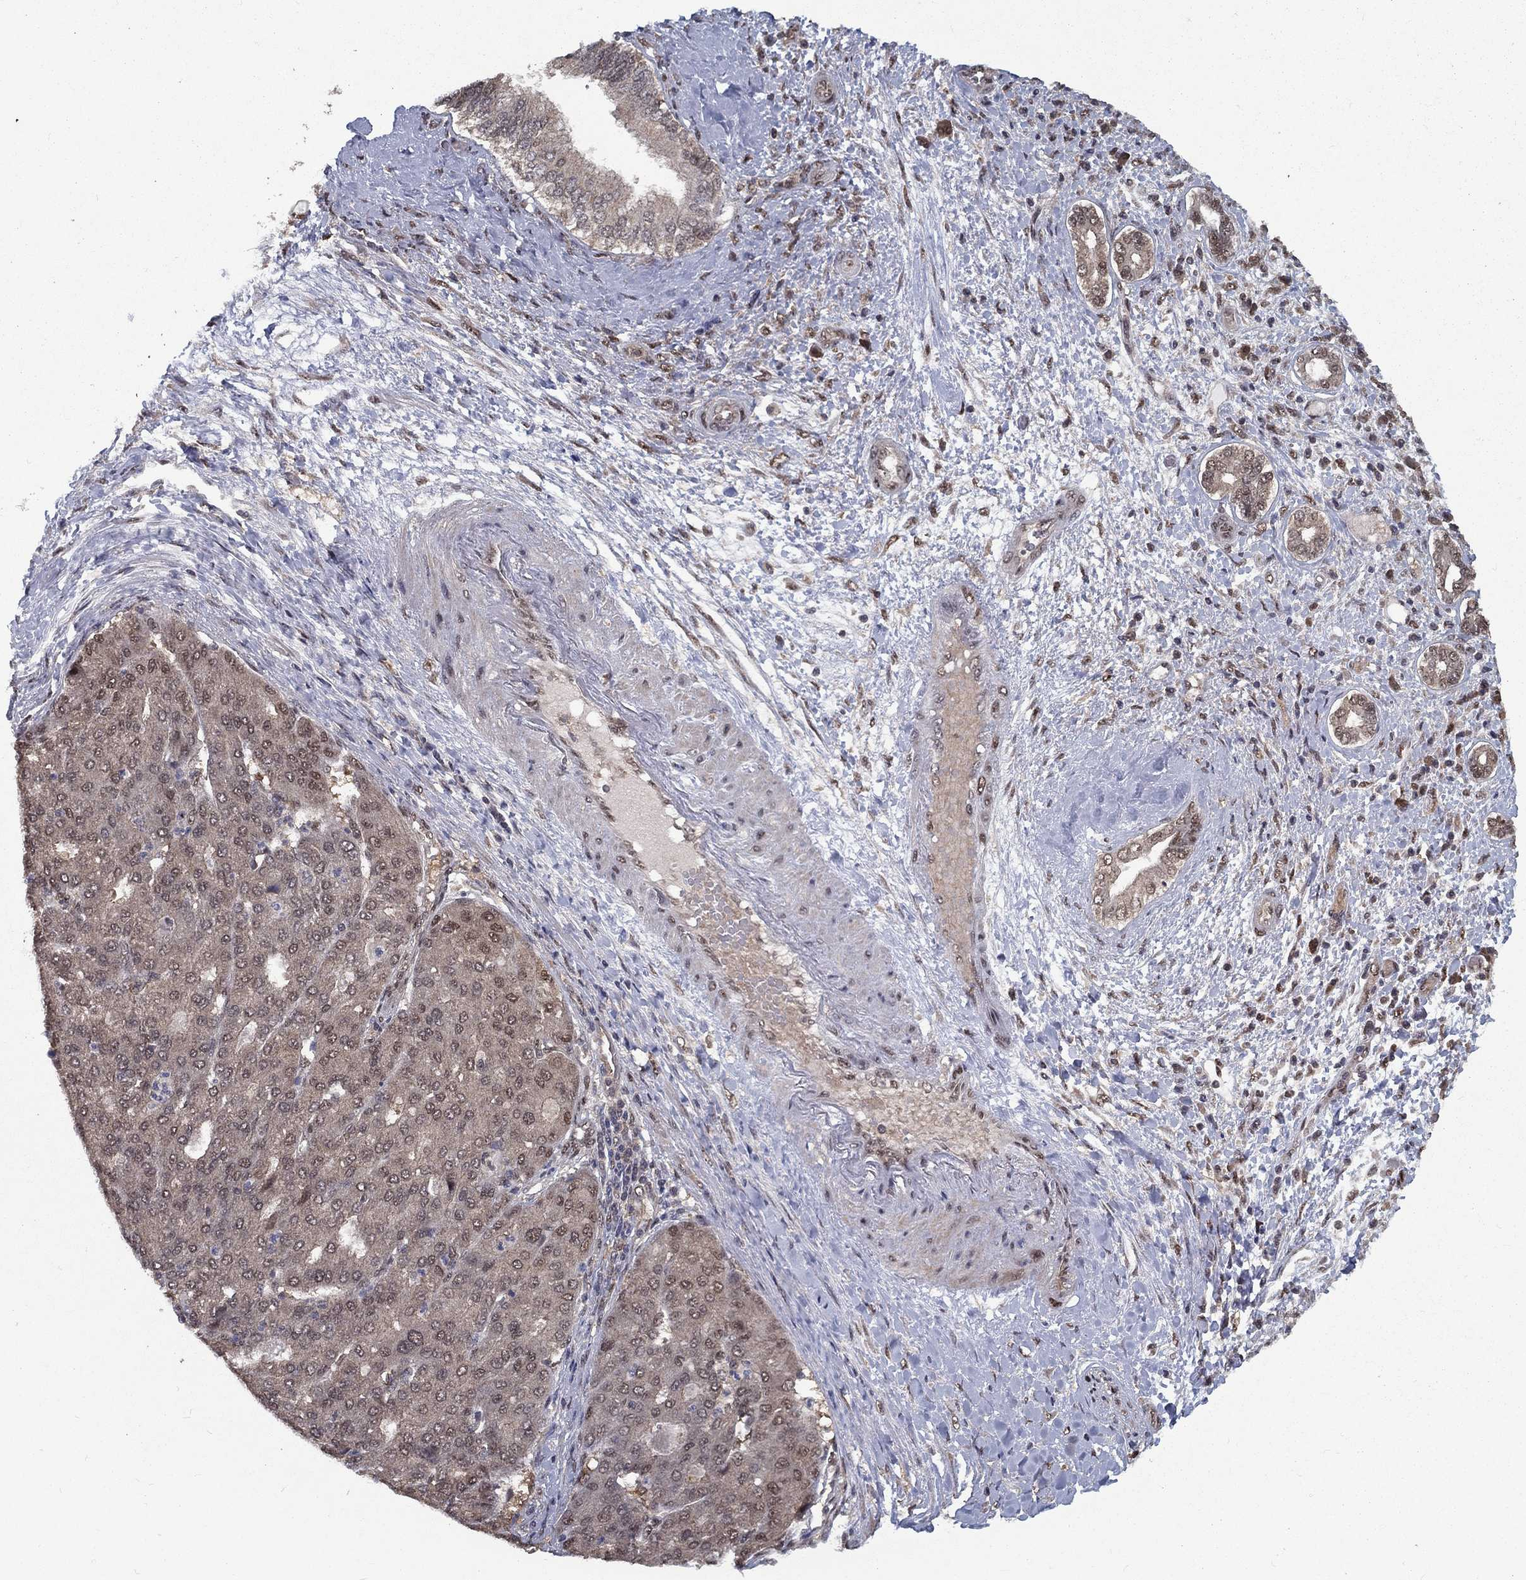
{"staining": {"intensity": "negative", "quantity": "none", "location": "none"}, "tissue": "liver cancer", "cell_type": "Tumor cells", "image_type": "cancer", "snomed": [{"axis": "morphology", "description": "Carcinoma, Hepatocellular, NOS"}, {"axis": "topography", "description": "Liver"}], "caption": "Tumor cells show no significant protein expression in liver hepatocellular carcinoma.", "gene": "CARM1", "patient": {"sex": "male", "age": 65}}